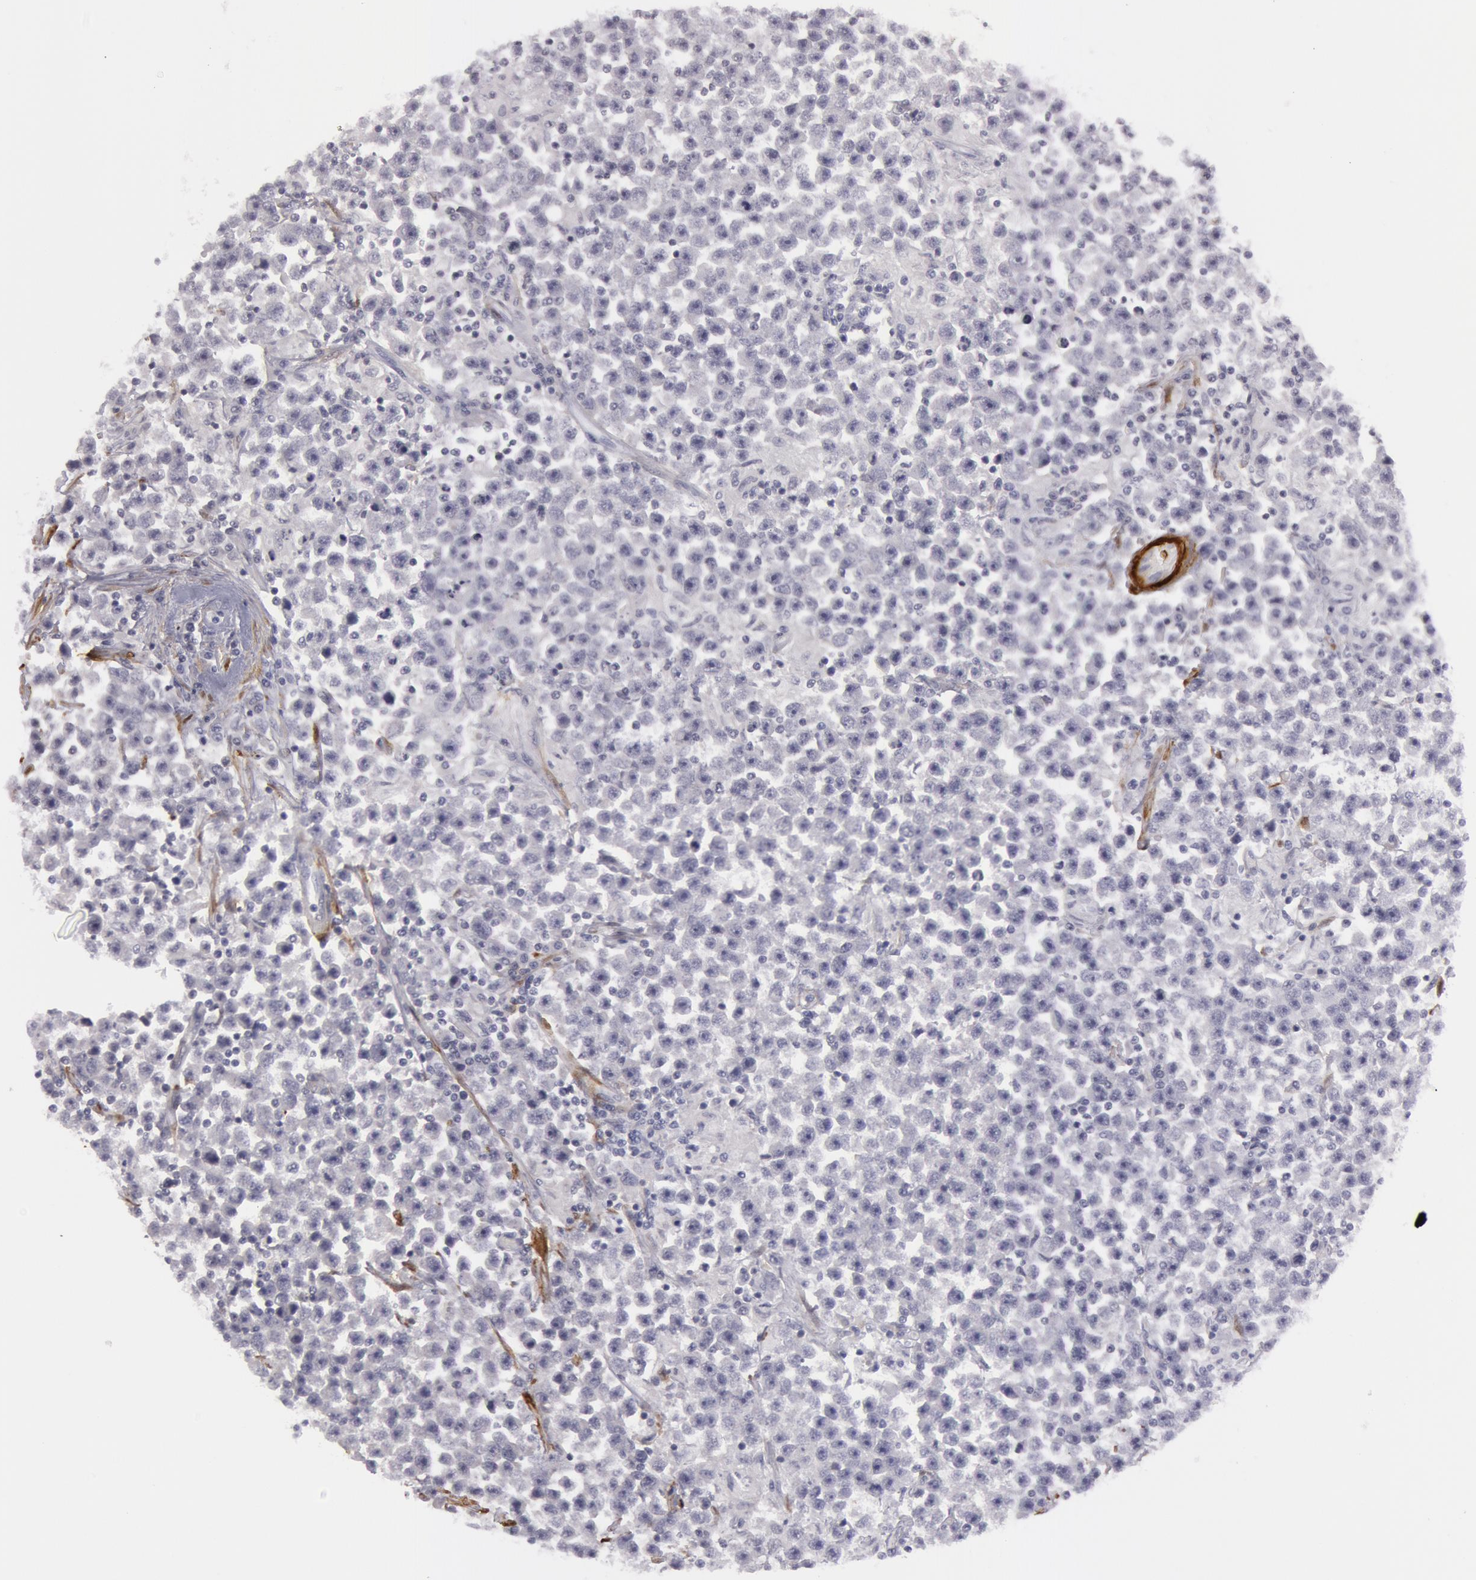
{"staining": {"intensity": "negative", "quantity": "none", "location": "none"}, "tissue": "testis cancer", "cell_type": "Tumor cells", "image_type": "cancer", "snomed": [{"axis": "morphology", "description": "Seminoma, NOS"}, {"axis": "topography", "description": "Testis"}], "caption": "There is no significant staining in tumor cells of testis seminoma.", "gene": "TAGLN", "patient": {"sex": "male", "age": 33}}